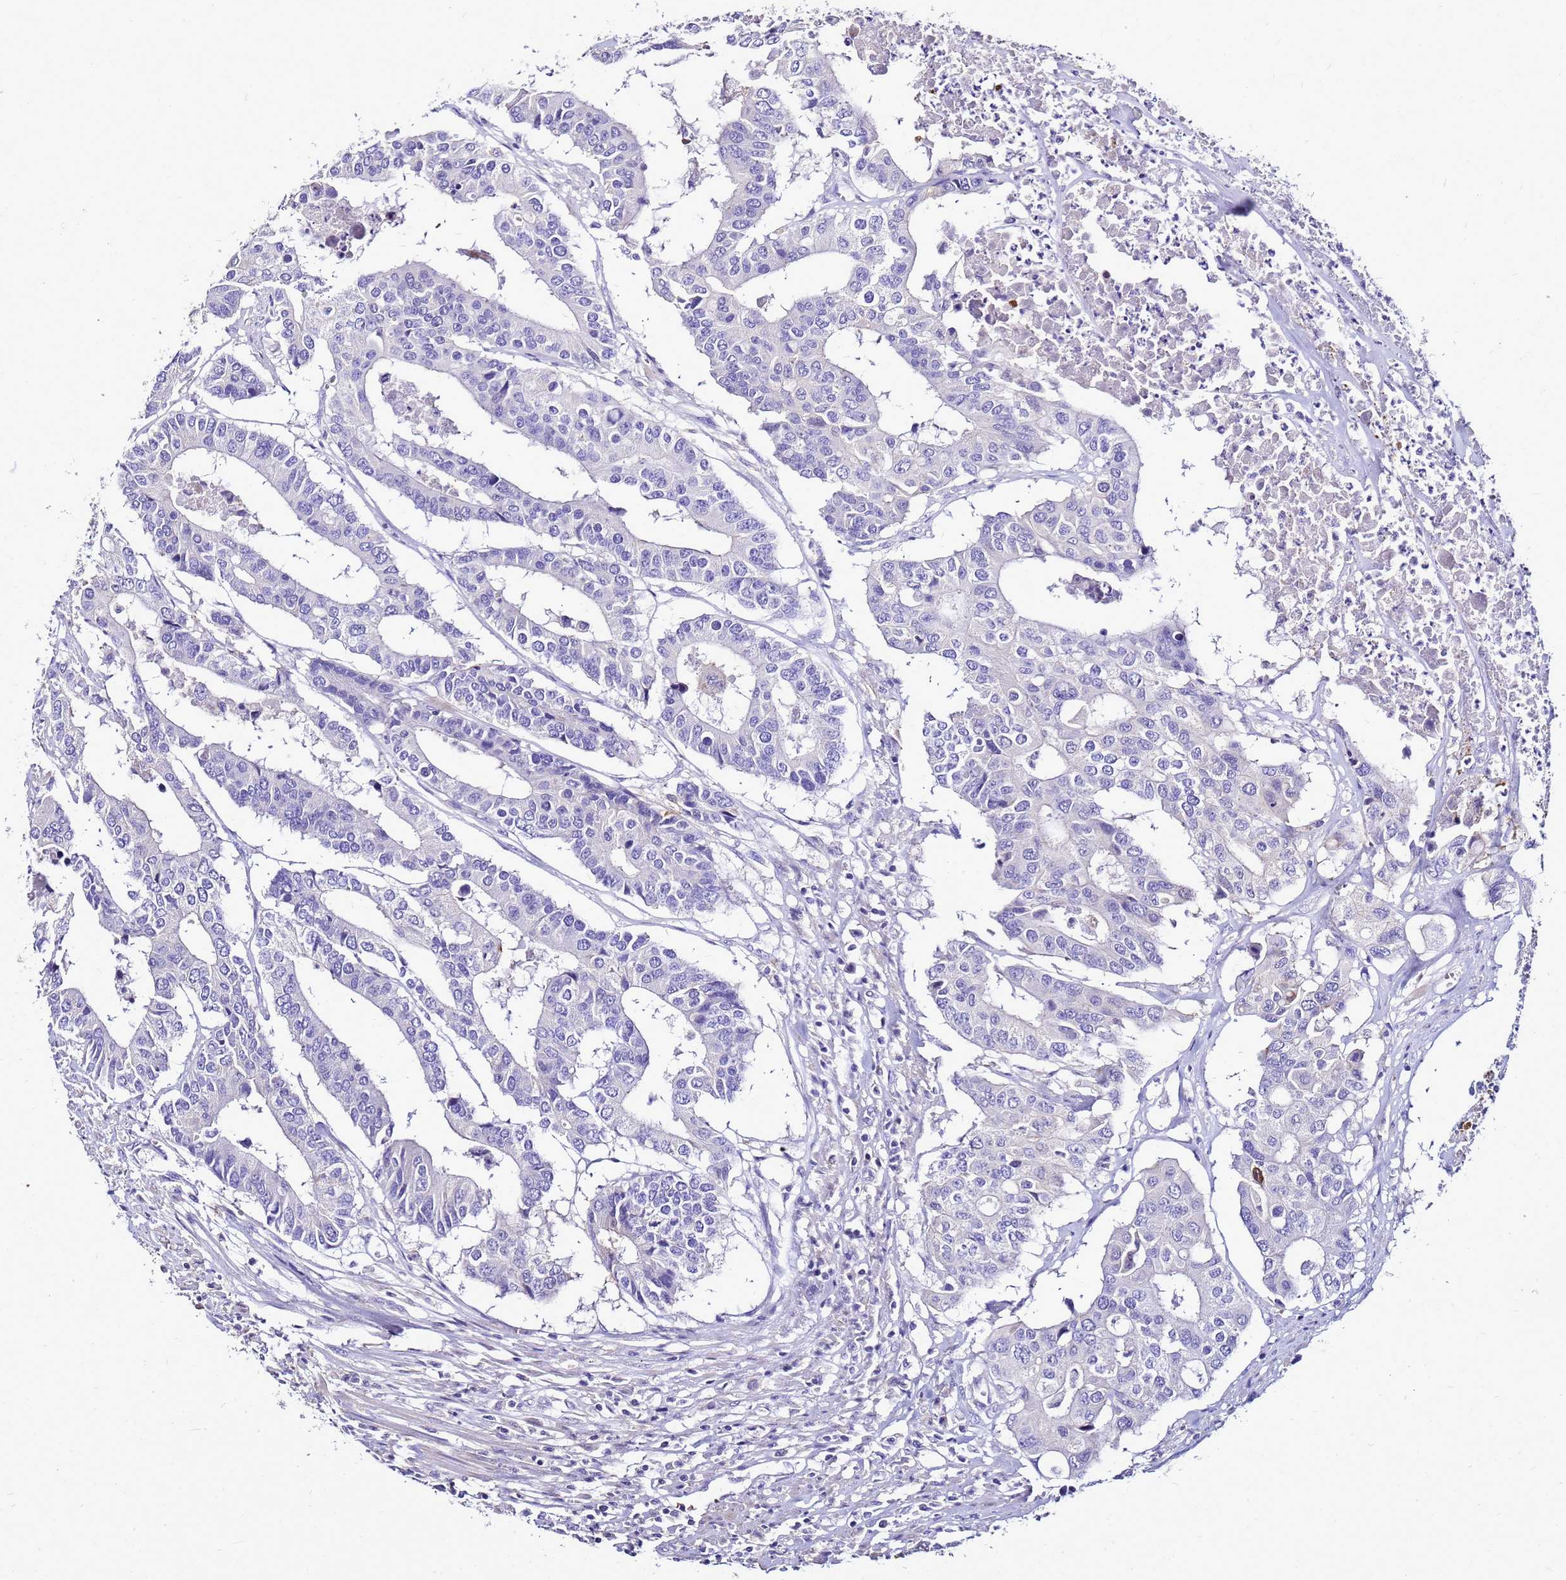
{"staining": {"intensity": "negative", "quantity": "none", "location": "none"}, "tissue": "colorectal cancer", "cell_type": "Tumor cells", "image_type": "cancer", "snomed": [{"axis": "morphology", "description": "Adenocarcinoma, NOS"}, {"axis": "topography", "description": "Colon"}], "caption": "Immunohistochemistry of colorectal cancer displays no expression in tumor cells.", "gene": "S100A2", "patient": {"sex": "male", "age": 77}}